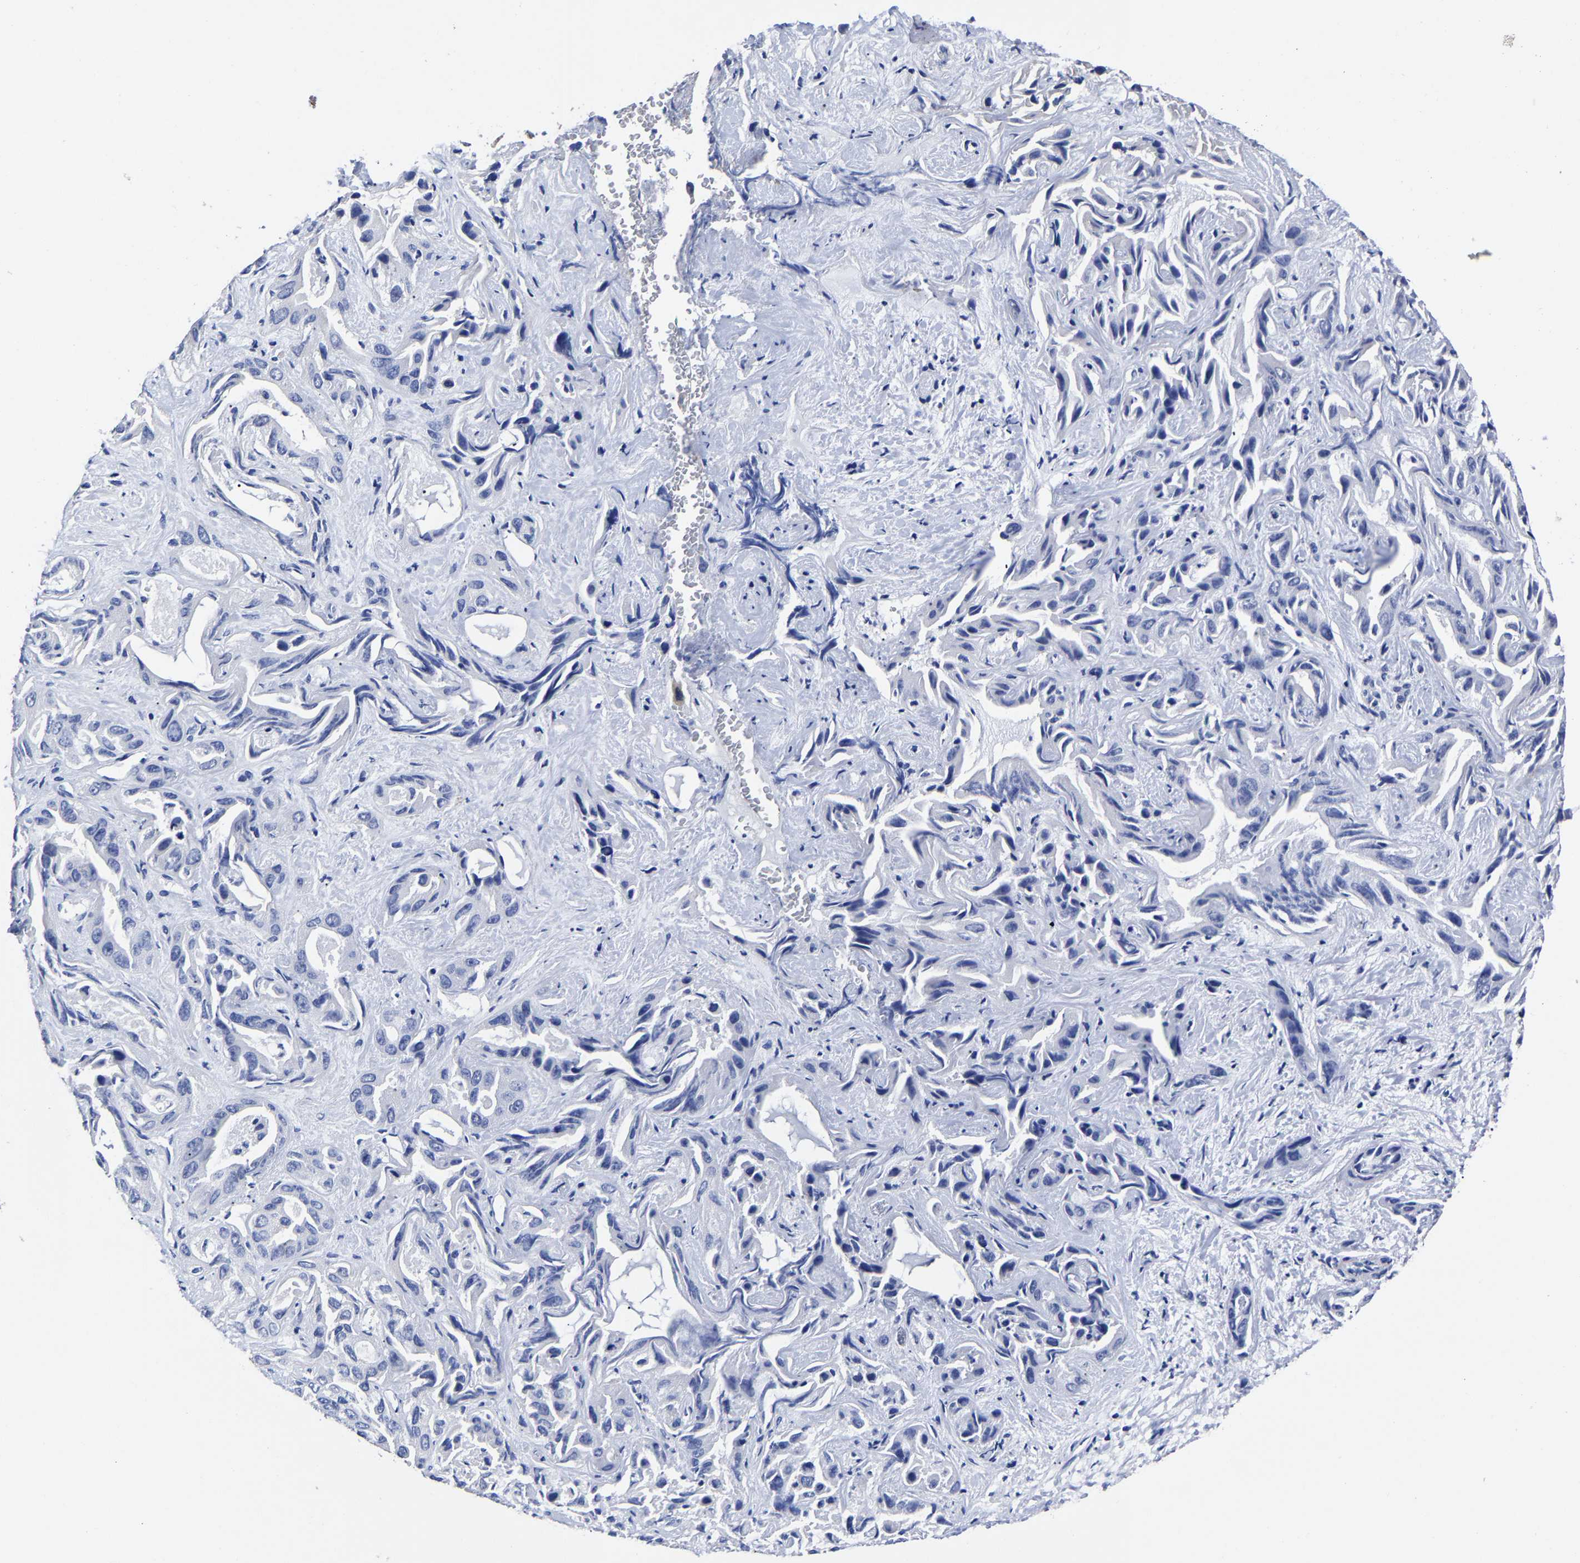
{"staining": {"intensity": "negative", "quantity": "none", "location": "none"}, "tissue": "liver cancer", "cell_type": "Tumor cells", "image_type": "cancer", "snomed": [{"axis": "morphology", "description": "Cholangiocarcinoma"}, {"axis": "topography", "description": "Liver"}], "caption": "Immunohistochemistry (IHC) photomicrograph of human cholangiocarcinoma (liver) stained for a protein (brown), which exhibits no staining in tumor cells.", "gene": "AASS", "patient": {"sex": "female", "age": 52}}